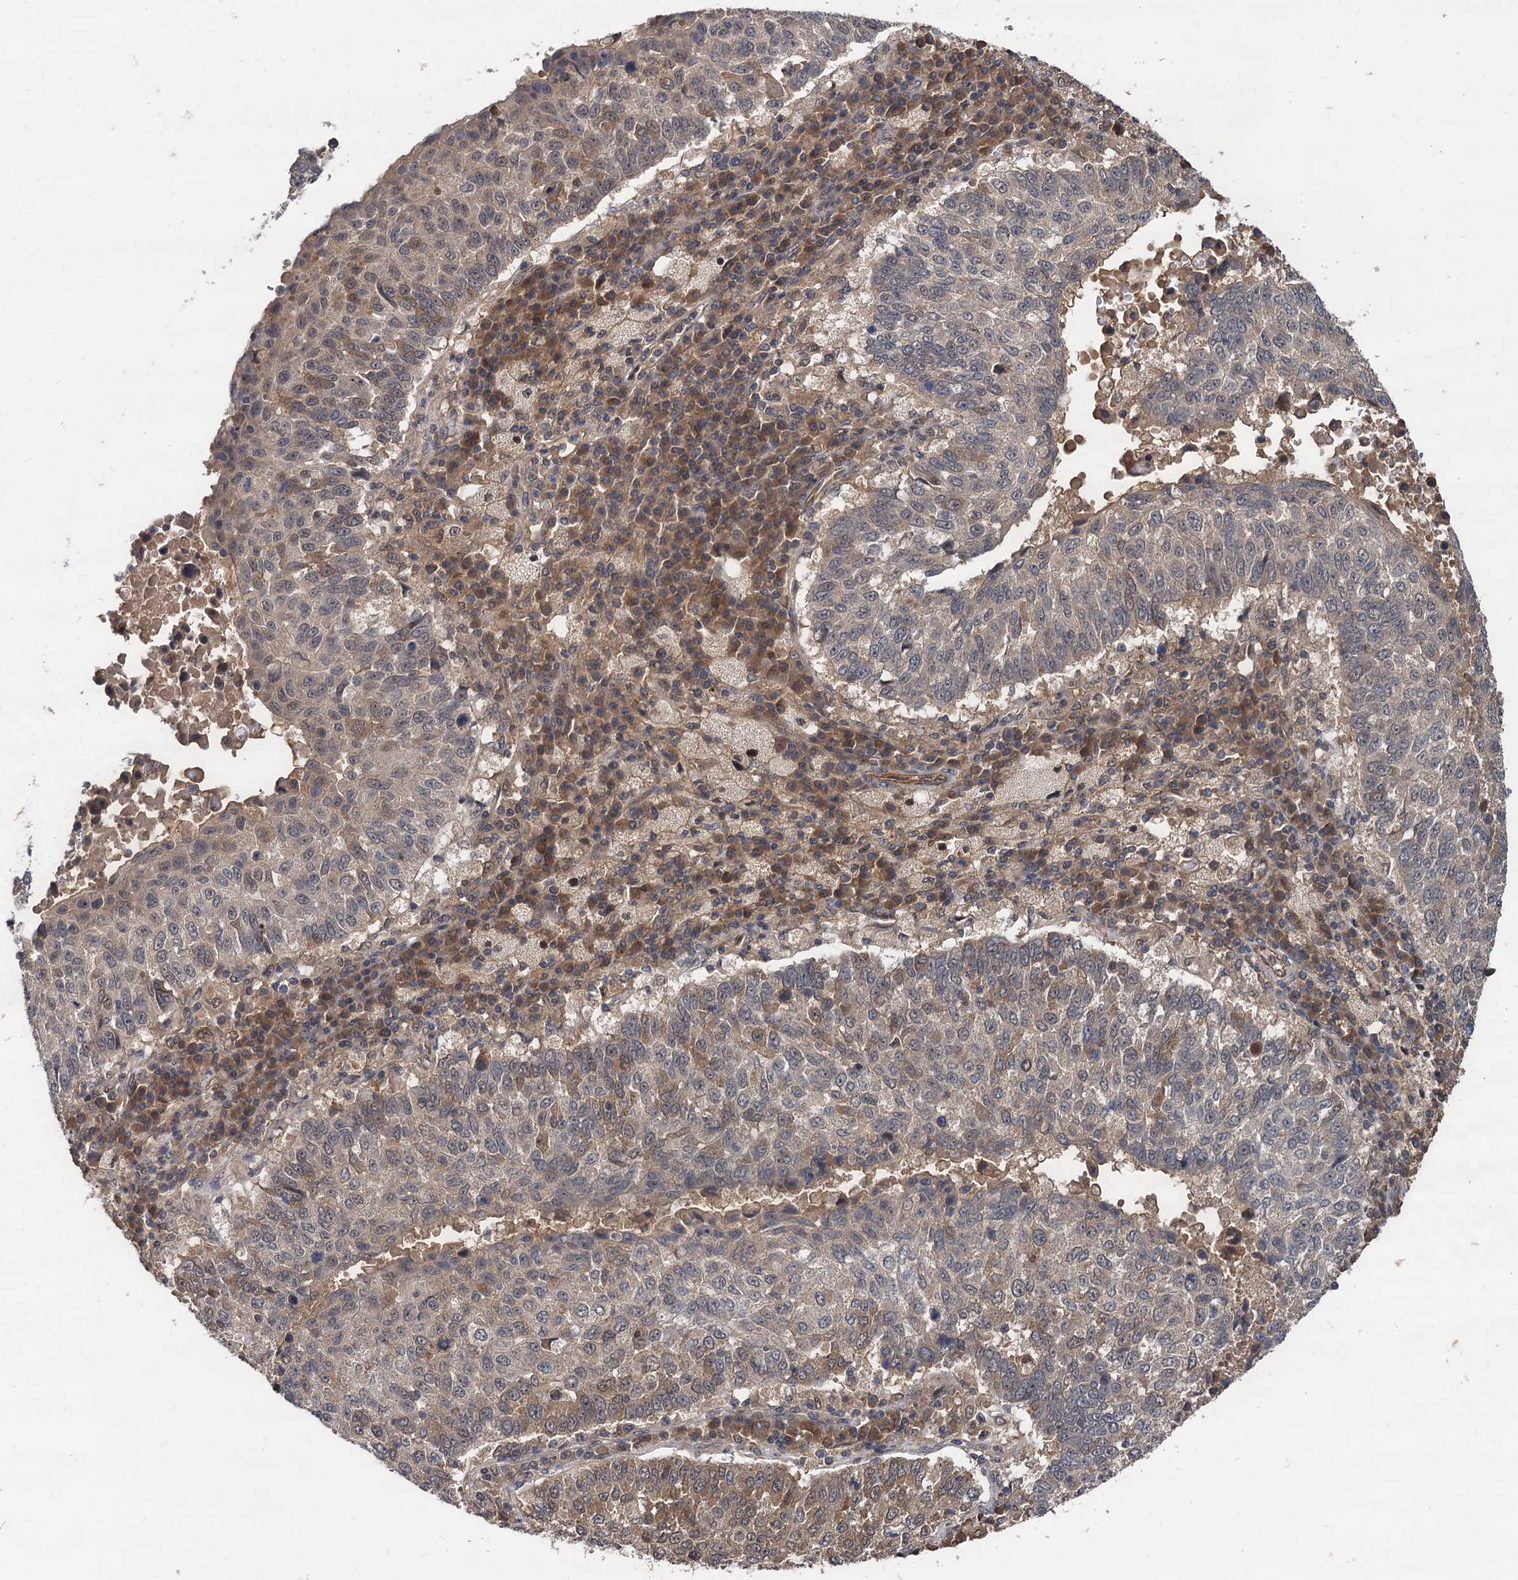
{"staining": {"intensity": "weak", "quantity": "25%-75%", "location": "cytoplasmic/membranous"}, "tissue": "lung cancer", "cell_type": "Tumor cells", "image_type": "cancer", "snomed": [{"axis": "morphology", "description": "Squamous cell carcinoma, NOS"}, {"axis": "topography", "description": "Lung"}], "caption": "High-power microscopy captured an immunohistochemistry (IHC) micrograph of lung squamous cell carcinoma, revealing weak cytoplasmic/membranous positivity in about 25%-75% of tumor cells. (brown staining indicates protein expression, while blue staining denotes nuclei).", "gene": "PSMD4", "patient": {"sex": "male", "age": 73}}